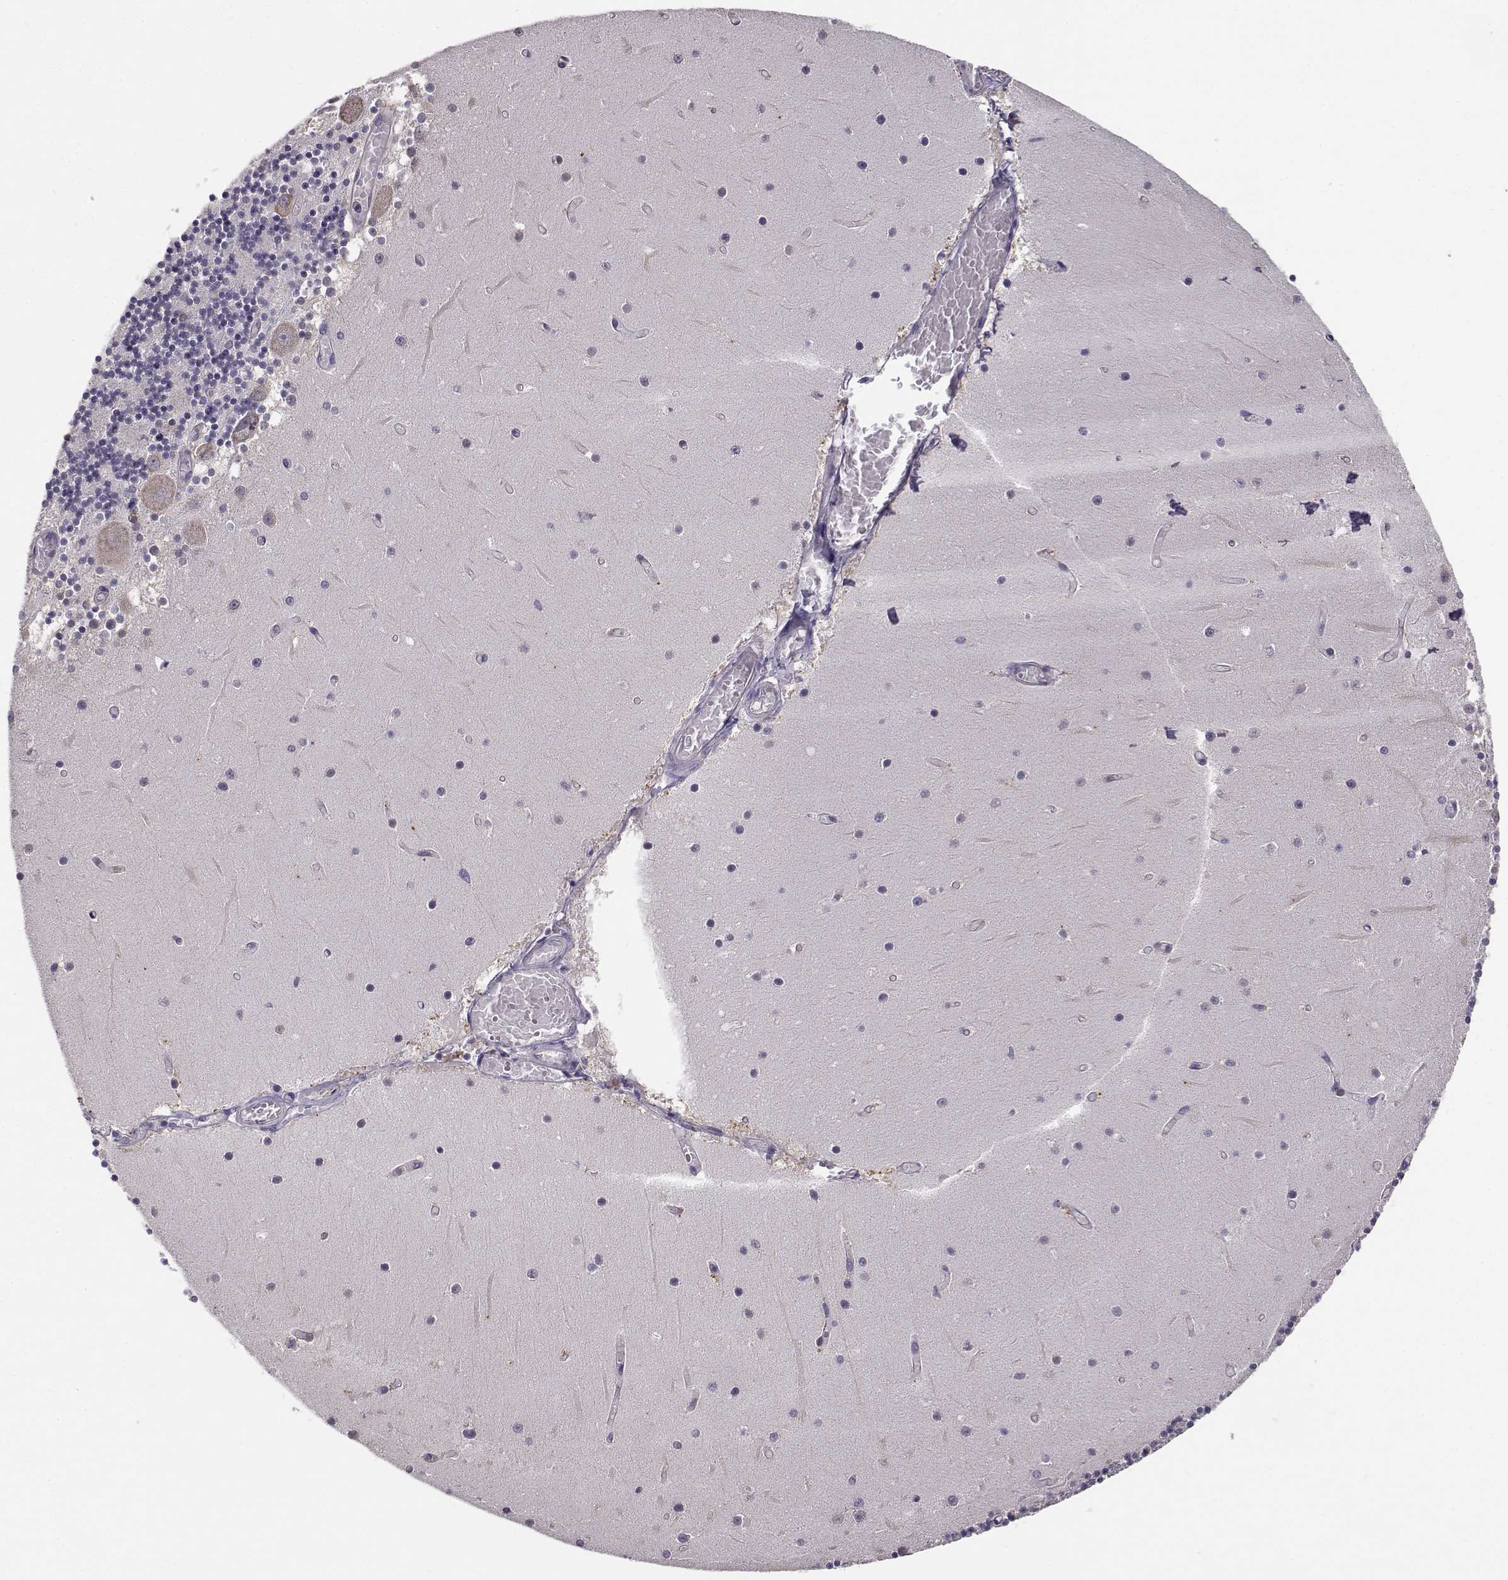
{"staining": {"intensity": "negative", "quantity": "none", "location": "none"}, "tissue": "cerebellum", "cell_type": "Cells in granular layer", "image_type": "normal", "snomed": [{"axis": "morphology", "description": "Normal tissue, NOS"}, {"axis": "topography", "description": "Cerebellum"}], "caption": "Immunohistochemistry (IHC) histopathology image of normal cerebellum stained for a protein (brown), which reveals no staining in cells in granular layer.", "gene": "BEND6", "patient": {"sex": "female", "age": 28}}